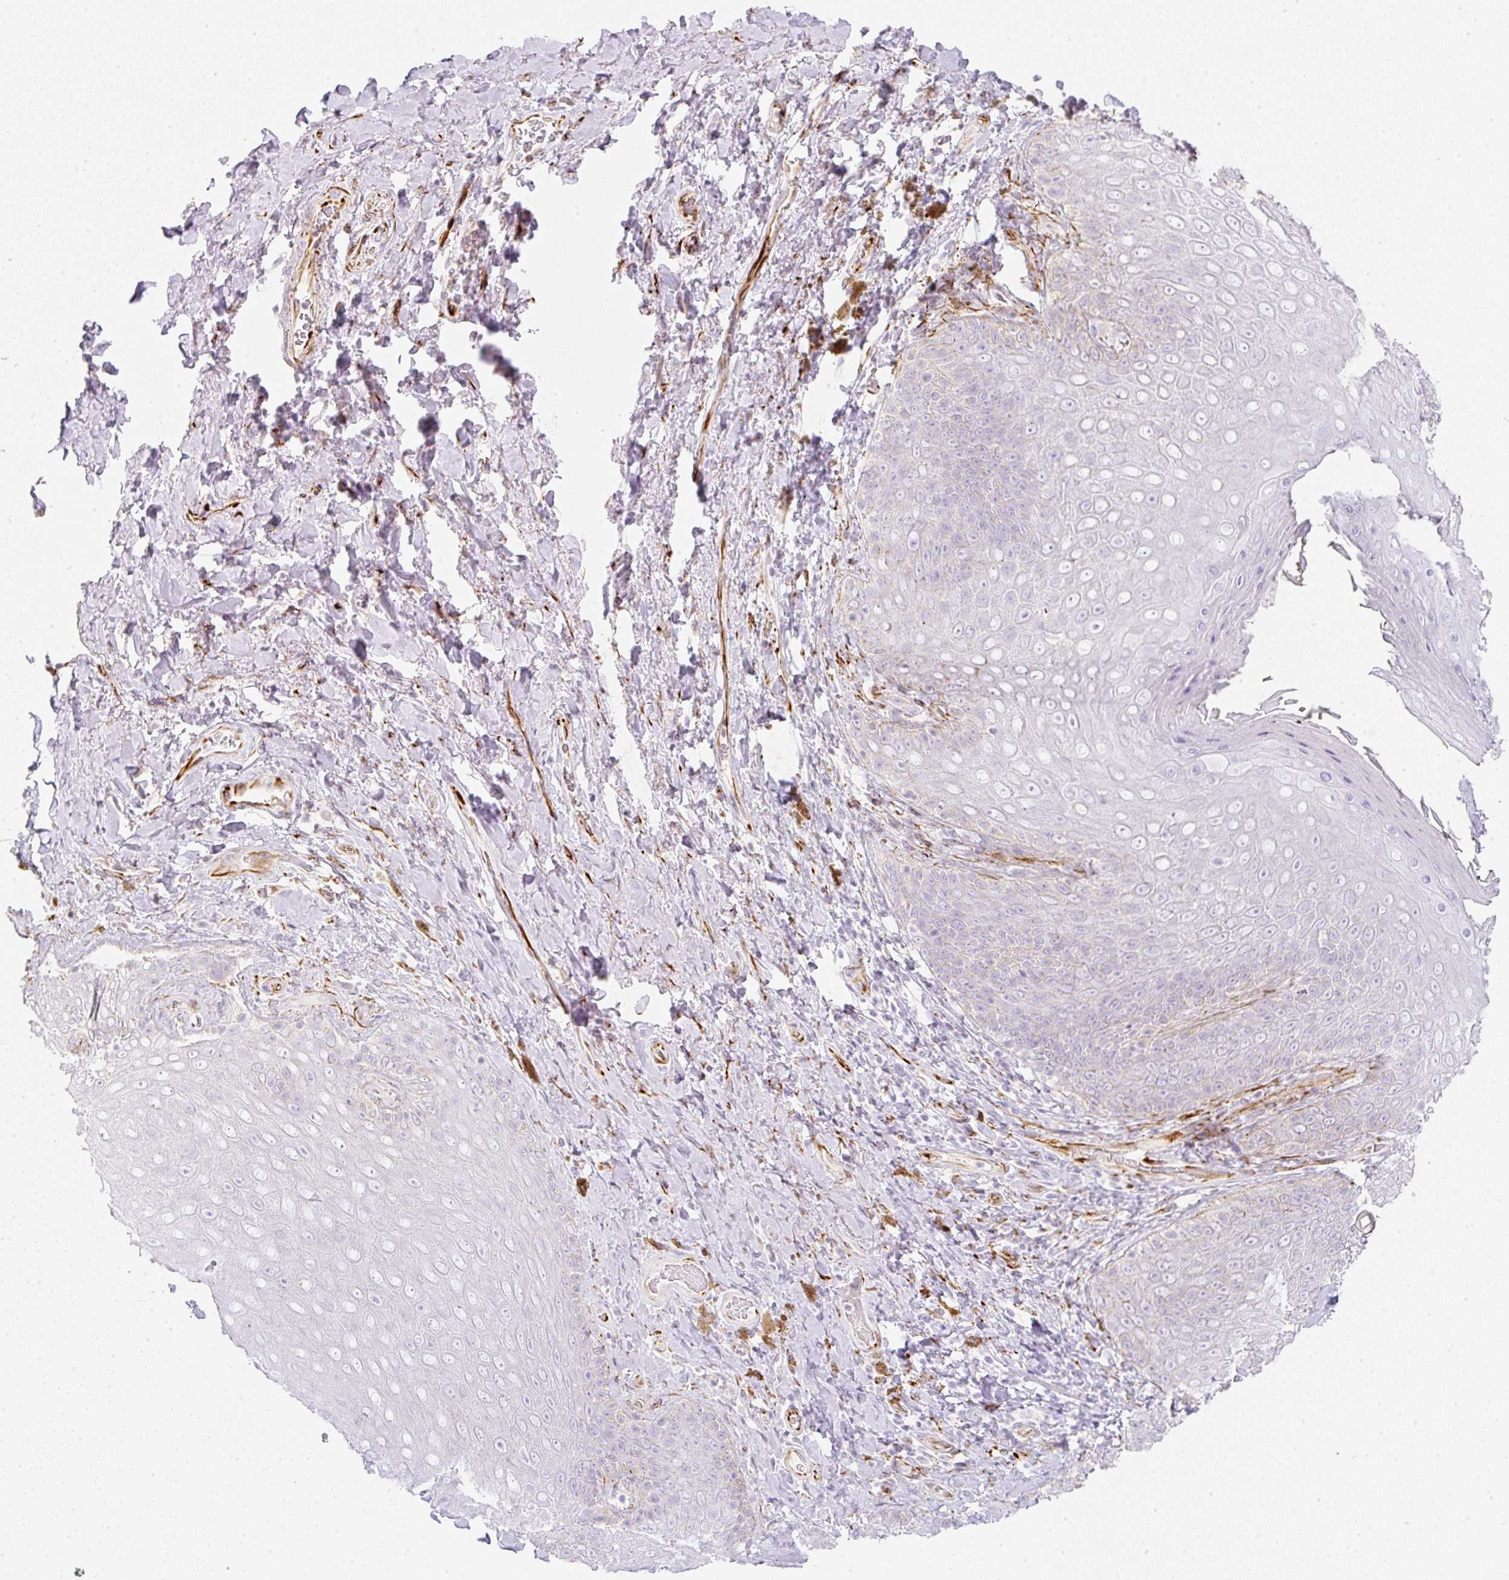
{"staining": {"intensity": "moderate", "quantity": "<25%", "location": "cytoplasmic/membranous"}, "tissue": "skin", "cell_type": "Epidermal cells", "image_type": "normal", "snomed": [{"axis": "morphology", "description": "Normal tissue, NOS"}, {"axis": "topography", "description": "Anal"}, {"axis": "topography", "description": "Peripheral nerve tissue"}], "caption": "Immunohistochemistry (DAB) staining of benign human skin reveals moderate cytoplasmic/membranous protein positivity in approximately <25% of epidermal cells.", "gene": "ZNF689", "patient": {"sex": "male", "age": 53}}